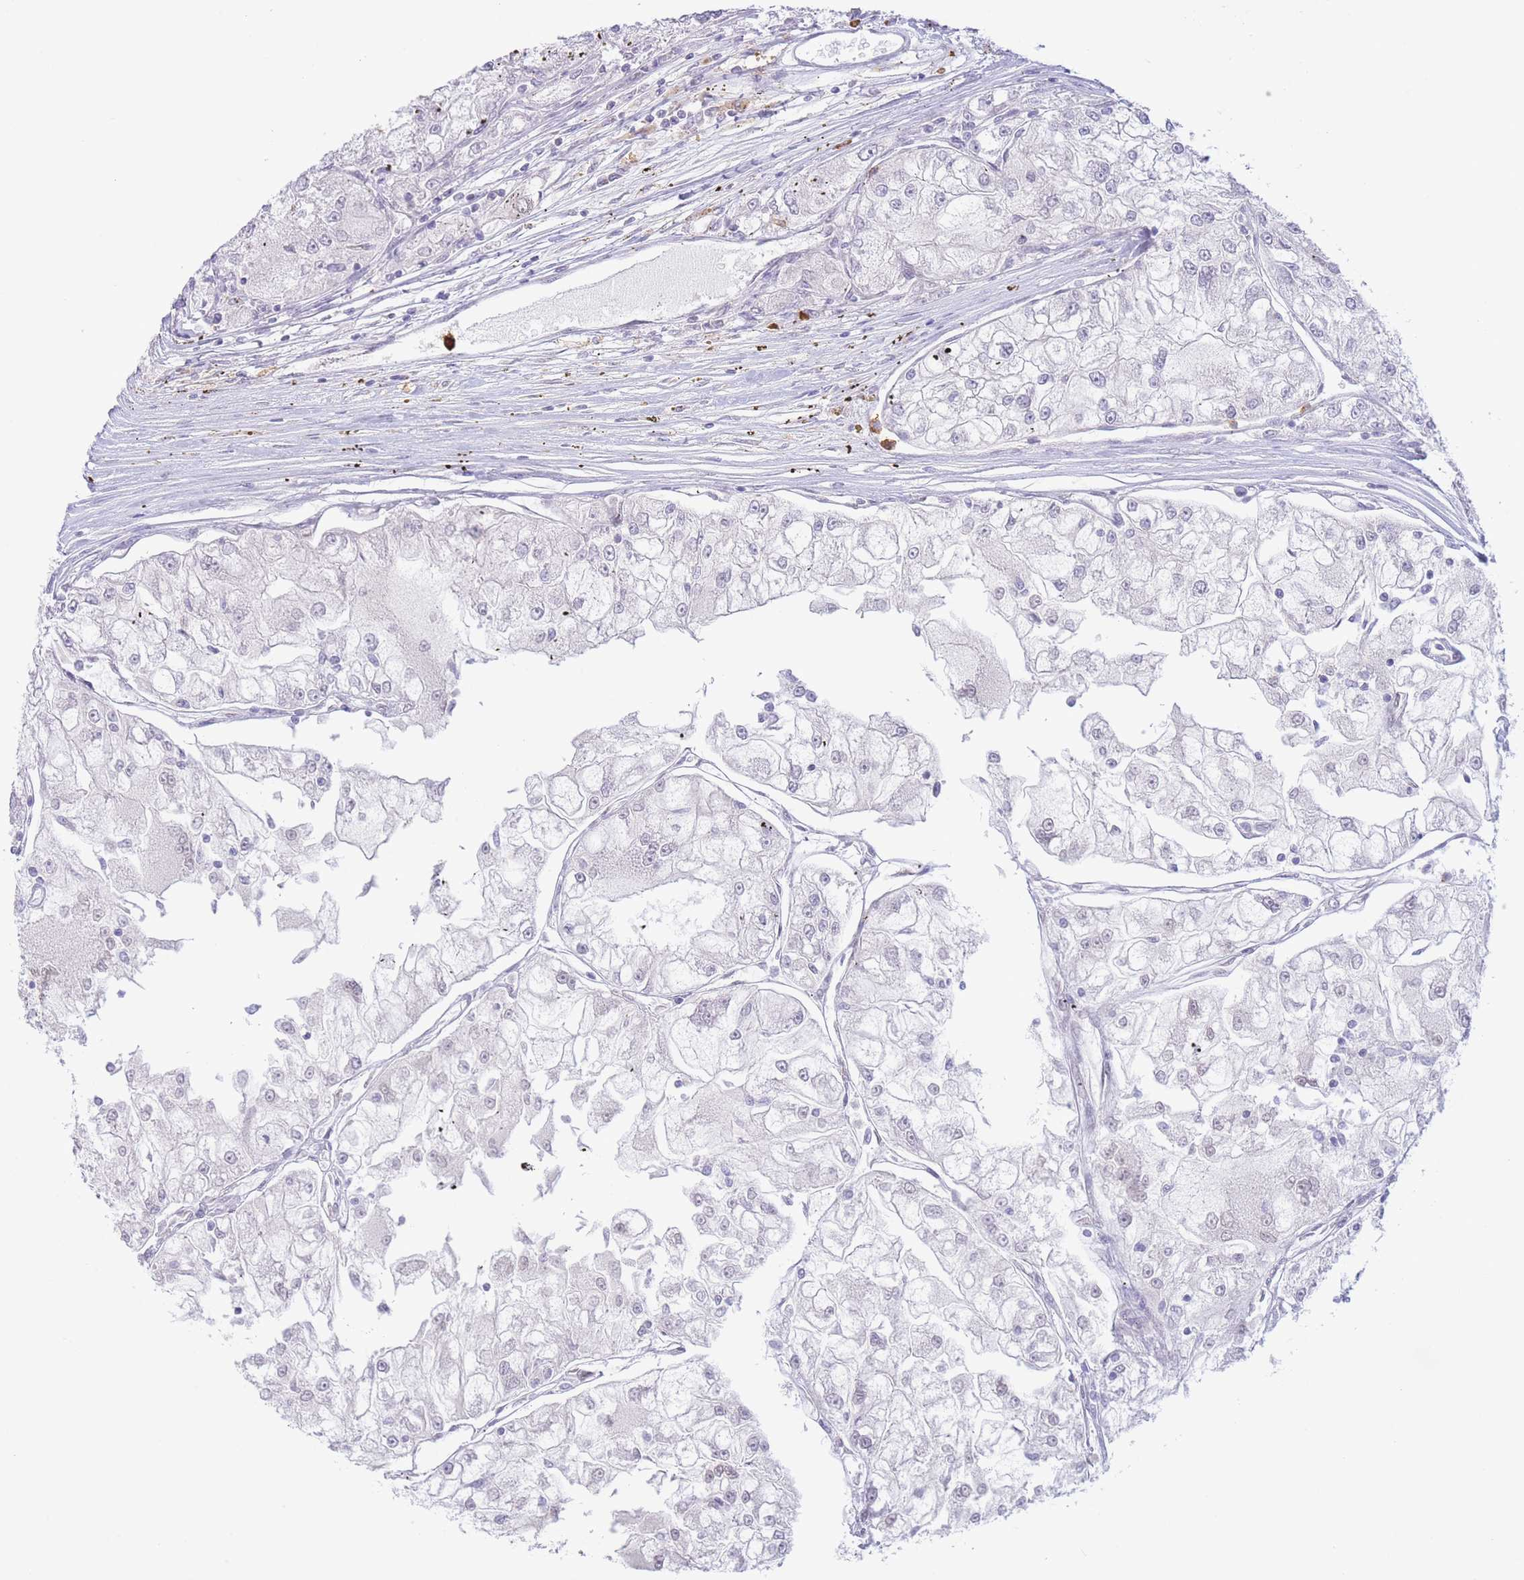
{"staining": {"intensity": "negative", "quantity": "none", "location": "none"}, "tissue": "renal cancer", "cell_type": "Tumor cells", "image_type": "cancer", "snomed": [{"axis": "morphology", "description": "Adenocarcinoma, NOS"}, {"axis": "topography", "description": "Kidney"}], "caption": "The micrograph exhibits no staining of tumor cells in renal cancer. (Brightfield microscopy of DAB (3,3'-diaminobenzidine) IHC at high magnification).", "gene": "LCLAT1", "patient": {"sex": "female", "age": 72}}